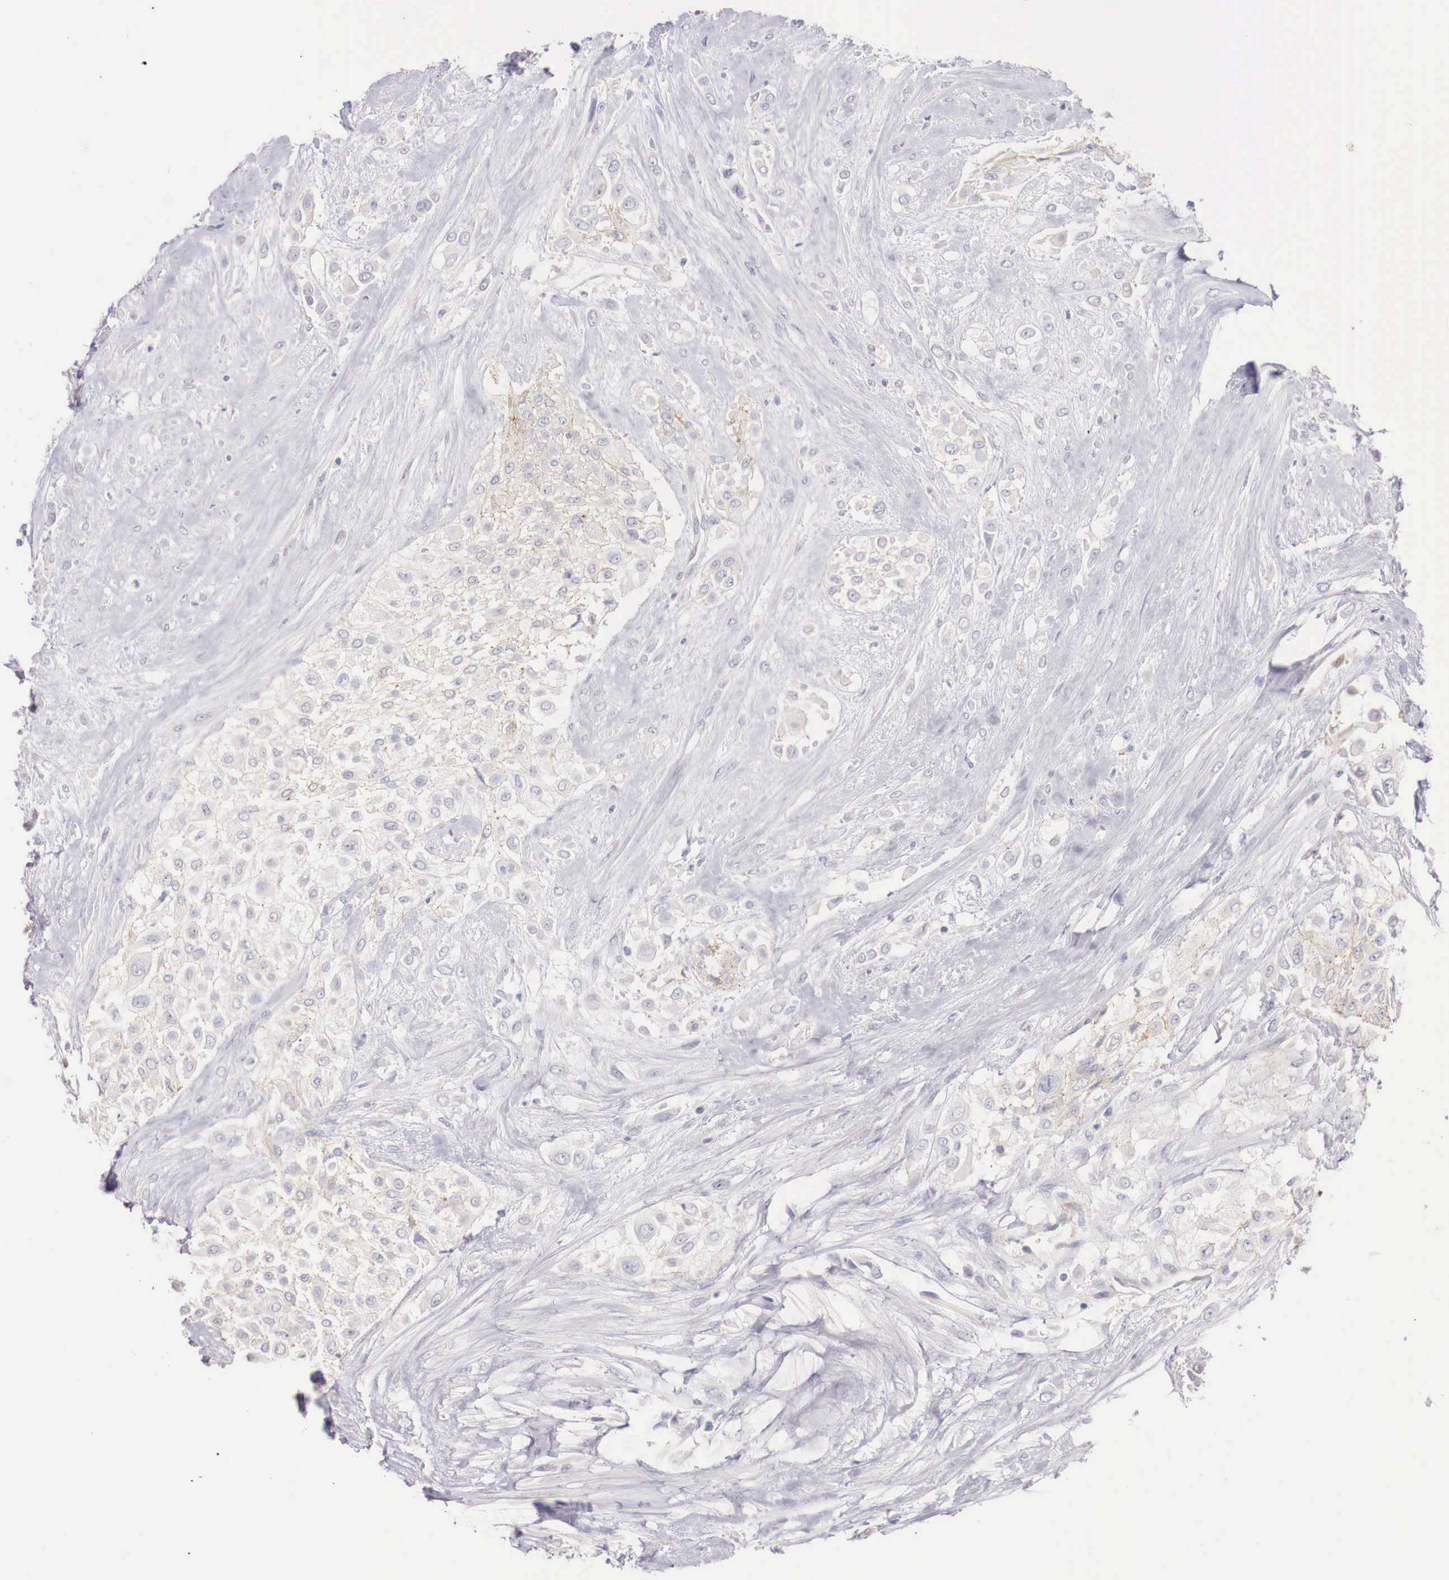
{"staining": {"intensity": "weak", "quantity": "<25%", "location": "cytoplasmic/membranous"}, "tissue": "urothelial cancer", "cell_type": "Tumor cells", "image_type": "cancer", "snomed": [{"axis": "morphology", "description": "Urothelial carcinoma, High grade"}, {"axis": "topography", "description": "Urinary bladder"}], "caption": "An IHC histopathology image of urothelial carcinoma (high-grade) is shown. There is no staining in tumor cells of urothelial carcinoma (high-grade).", "gene": "ITIH6", "patient": {"sex": "male", "age": 57}}